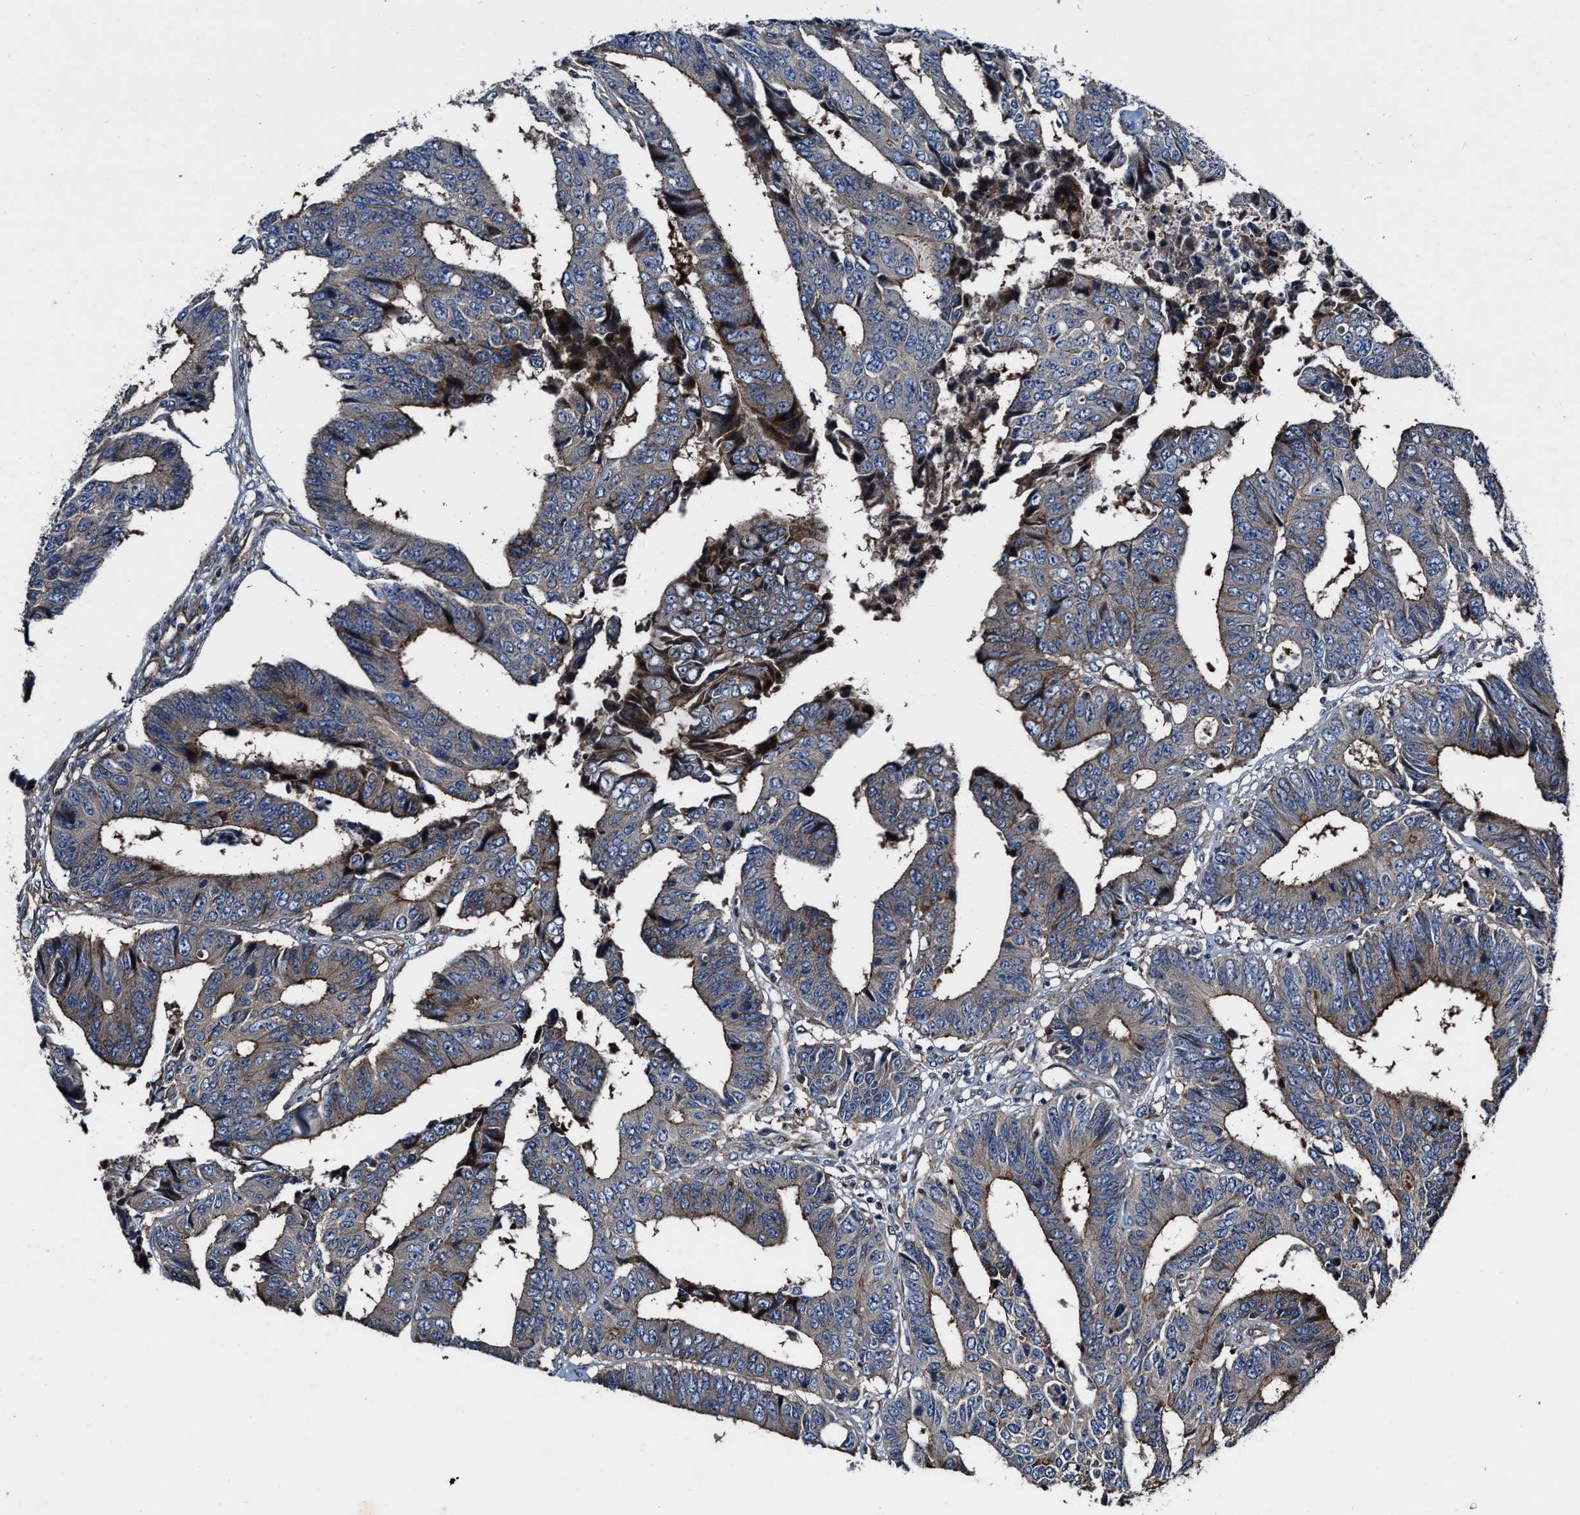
{"staining": {"intensity": "moderate", "quantity": "25%-75%", "location": "cytoplasmic/membranous"}, "tissue": "colorectal cancer", "cell_type": "Tumor cells", "image_type": "cancer", "snomed": [{"axis": "morphology", "description": "Adenocarcinoma, NOS"}, {"axis": "topography", "description": "Rectum"}], "caption": "Brown immunohistochemical staining in colorectal cancer exhibits moderate cytoplasmic/membranous positivity in approximately 25%-75% of tumor cells.", "gene": "PTAR1", "patient": {"sex": "male", "age": 84}}